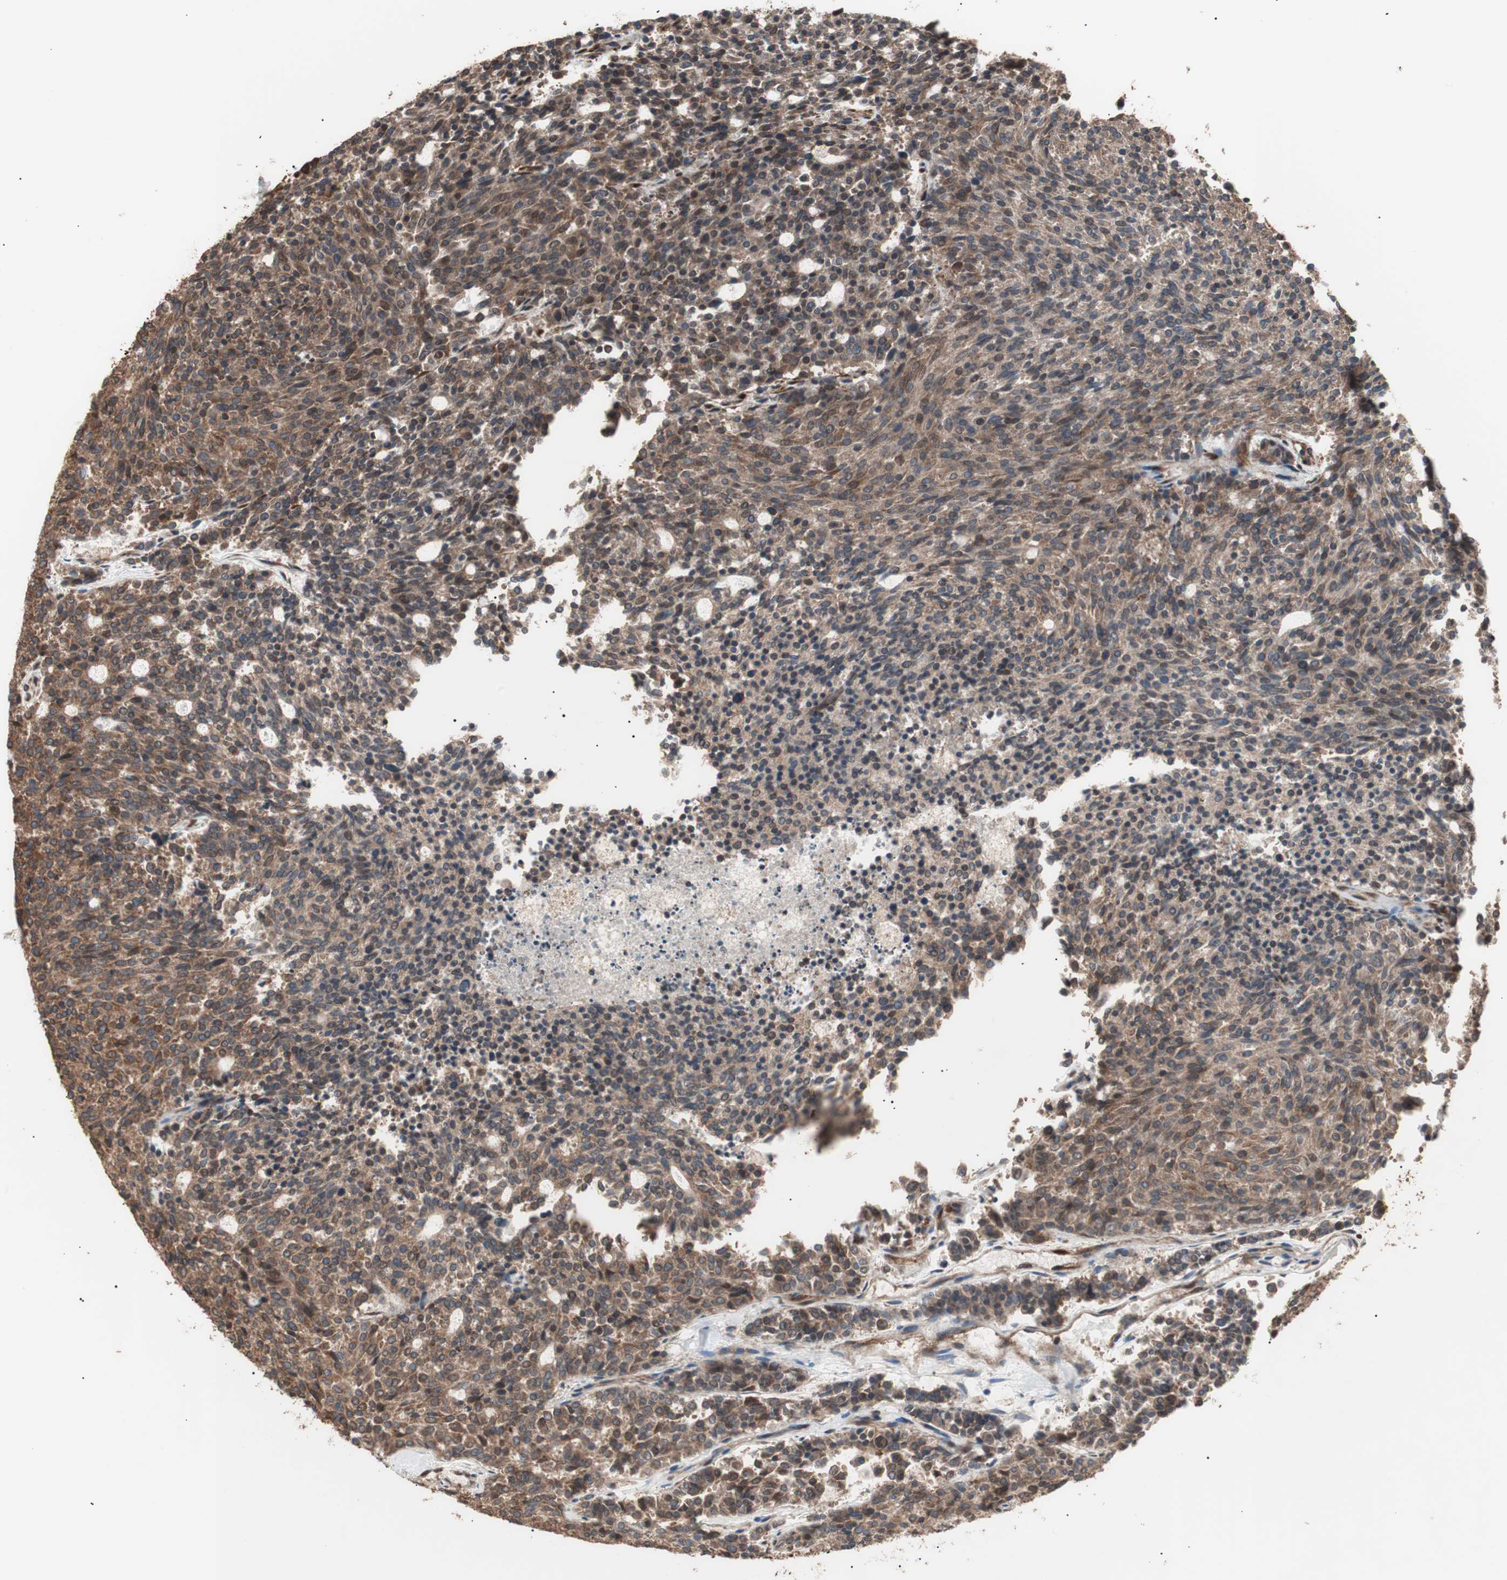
{"staining": {"intensity": "moderate", "quantity": ">75%", "location": "cytoplasmic/membranous"}, "tissue": "carcinoid", "cell_type": "Tumor cells", "image_type": "cancer", "snomed": [{"axis": "morphology", "description": "Carcinoid, malignant, NOS"}, {"axis": "topography", "description": "Pancreas"}], "caption": "Moderate cytoplasmic/membranous staining for a protein is appreciated in approximately >75% of tumor cells of carcinoid using IHC.", "gene": "LZTS1", "patient": {"sex": "female", "age": 54}}